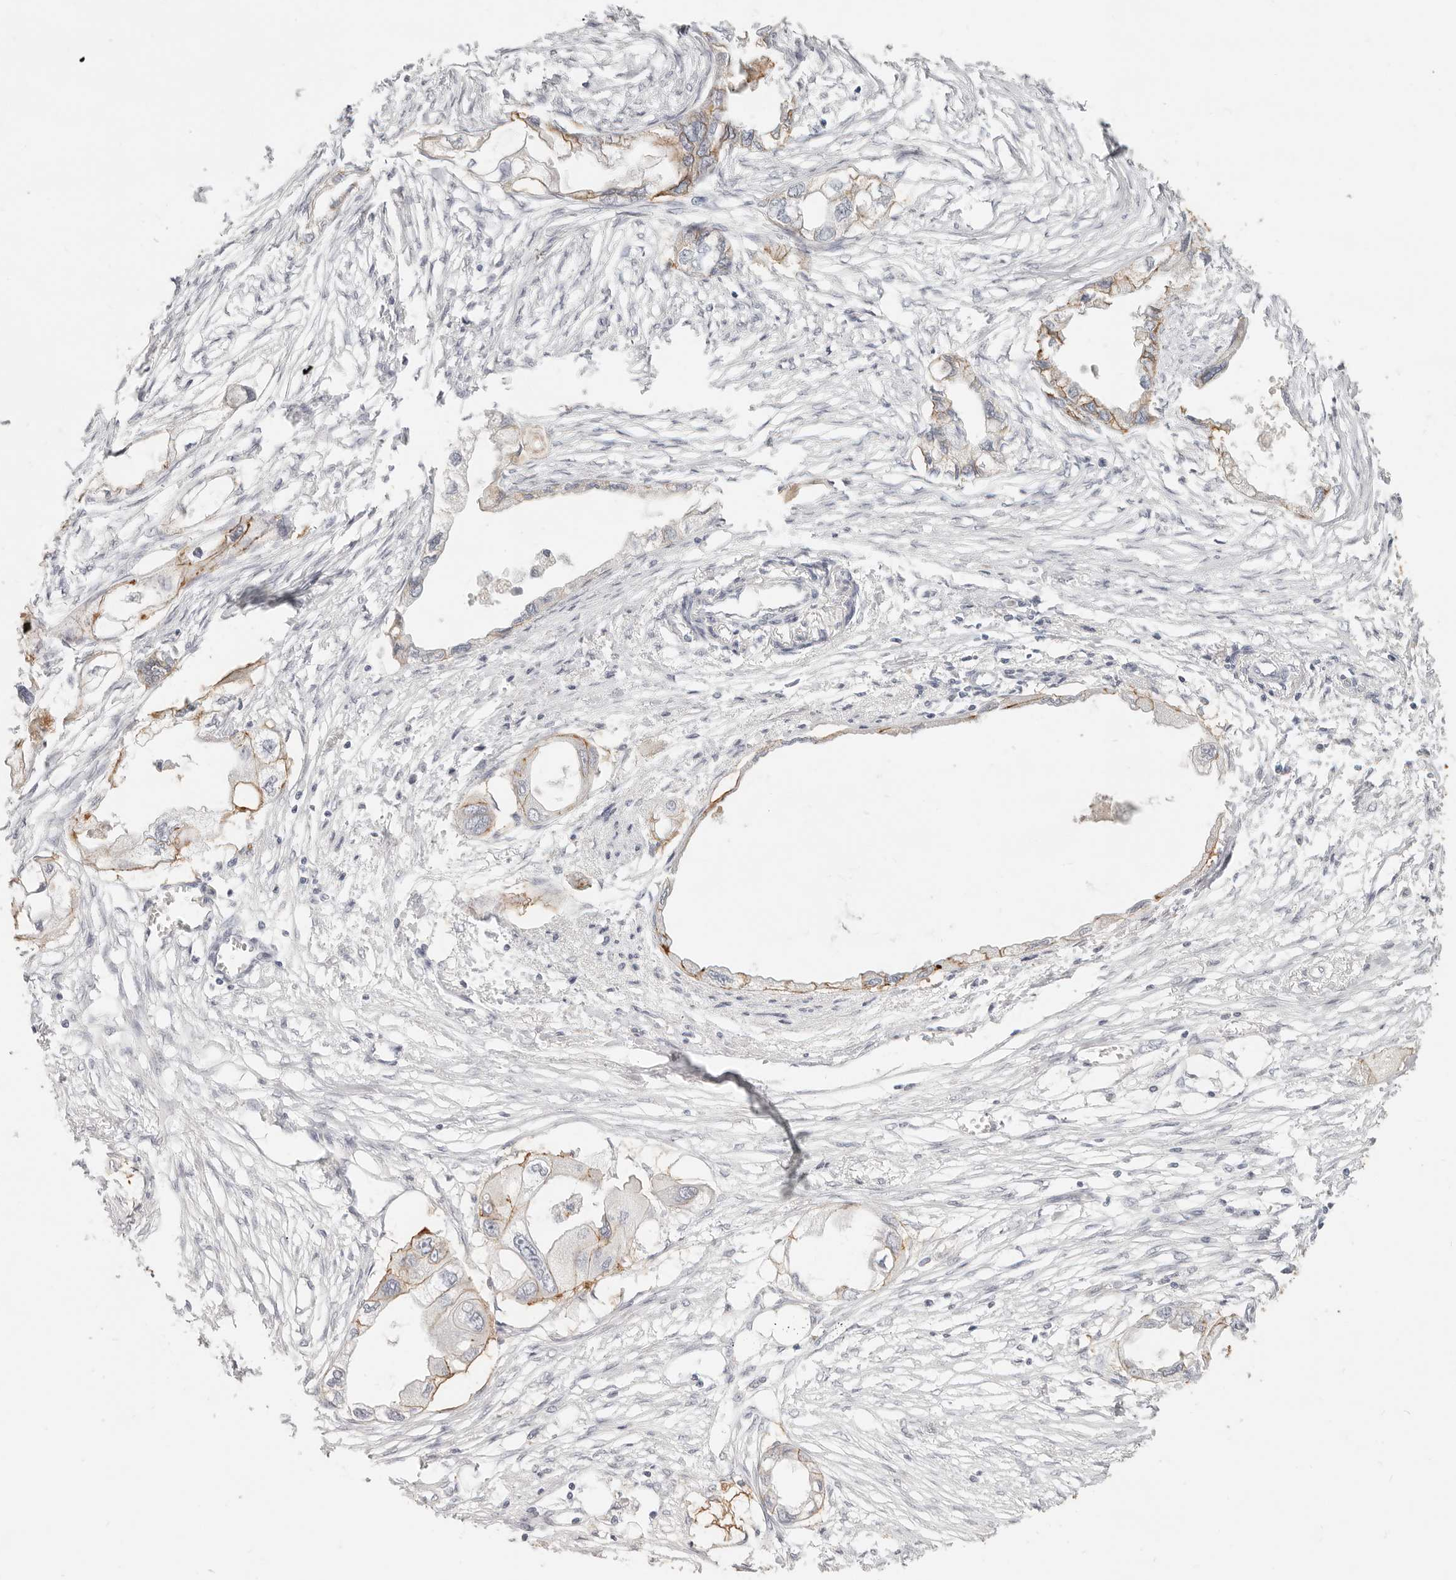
{"staining": {"intensity": "weak", "quantity": "25%-75%", "location": "cytoplasmic/membranous"}, "tissue": "endometrial cancer", "cell_type": "Tumor cells", "image_type": "cancer", "snomed": [{"axis": "morphology", "description": "Adenocarcinoma, NOS"}, {"axis": "morphology", "description": "Adenocarcinoma, metastatic, NOS"}, {"axis": "topography", "description": "Adipose tissue"}, {"axis": "topography", "description": "Endometrium"}], "caption": "A photomicrograph of human endometrial adenocarcinoma stained for a protein reveals weak cytoplasmic/membranous brown staining in tumor cells.", "gene": "EPCAM", "patient": {"sex": "female", "age": 67}}